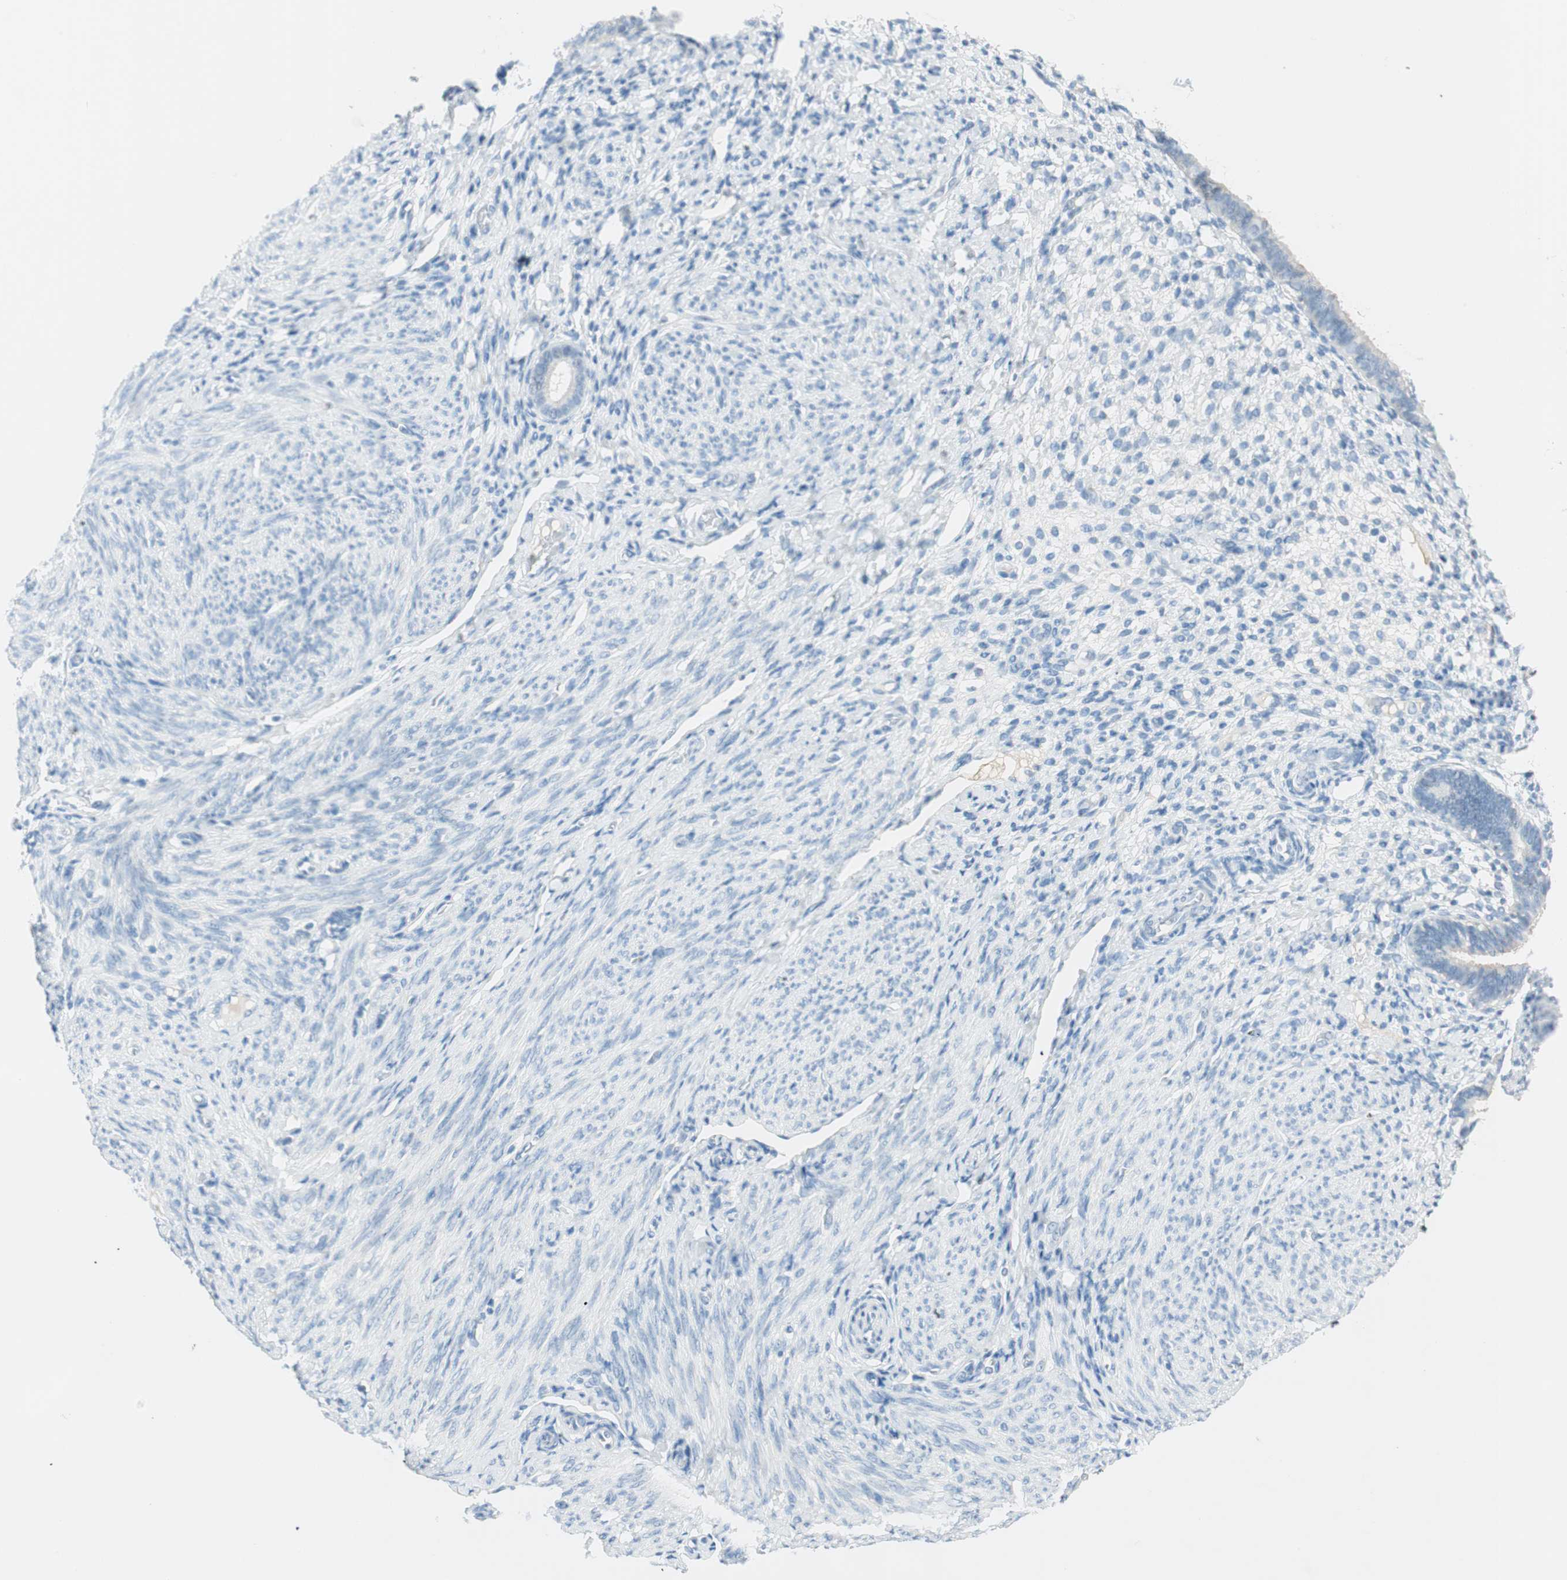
{"staining": {"intensity": "negative", "quantity": "none", "location": "none"}, "tissue": "endometrium", "cell_type": "Cells in endometrial stroma", "image_type": "normal", "snomed": [{"axis": "morphology", "description": "Normal tissue, NOS"}, {"axis": "topography", "description": "Endometrium"}], "caption": "High magnification brightfield microscopy of benign endometrium stained with DAB (3,3'-diaminobenzidine) (brown) and counterstained with hematoxylin (blue): cells in endometrial stroma show no significant expression. Brightfield microscopy of IHC stained with DAB (brown) and hematoxylin (blue), captured at high magnification.", "gene": "TNFRSF13C", "patient": {"sex": "female", "age": 61}}